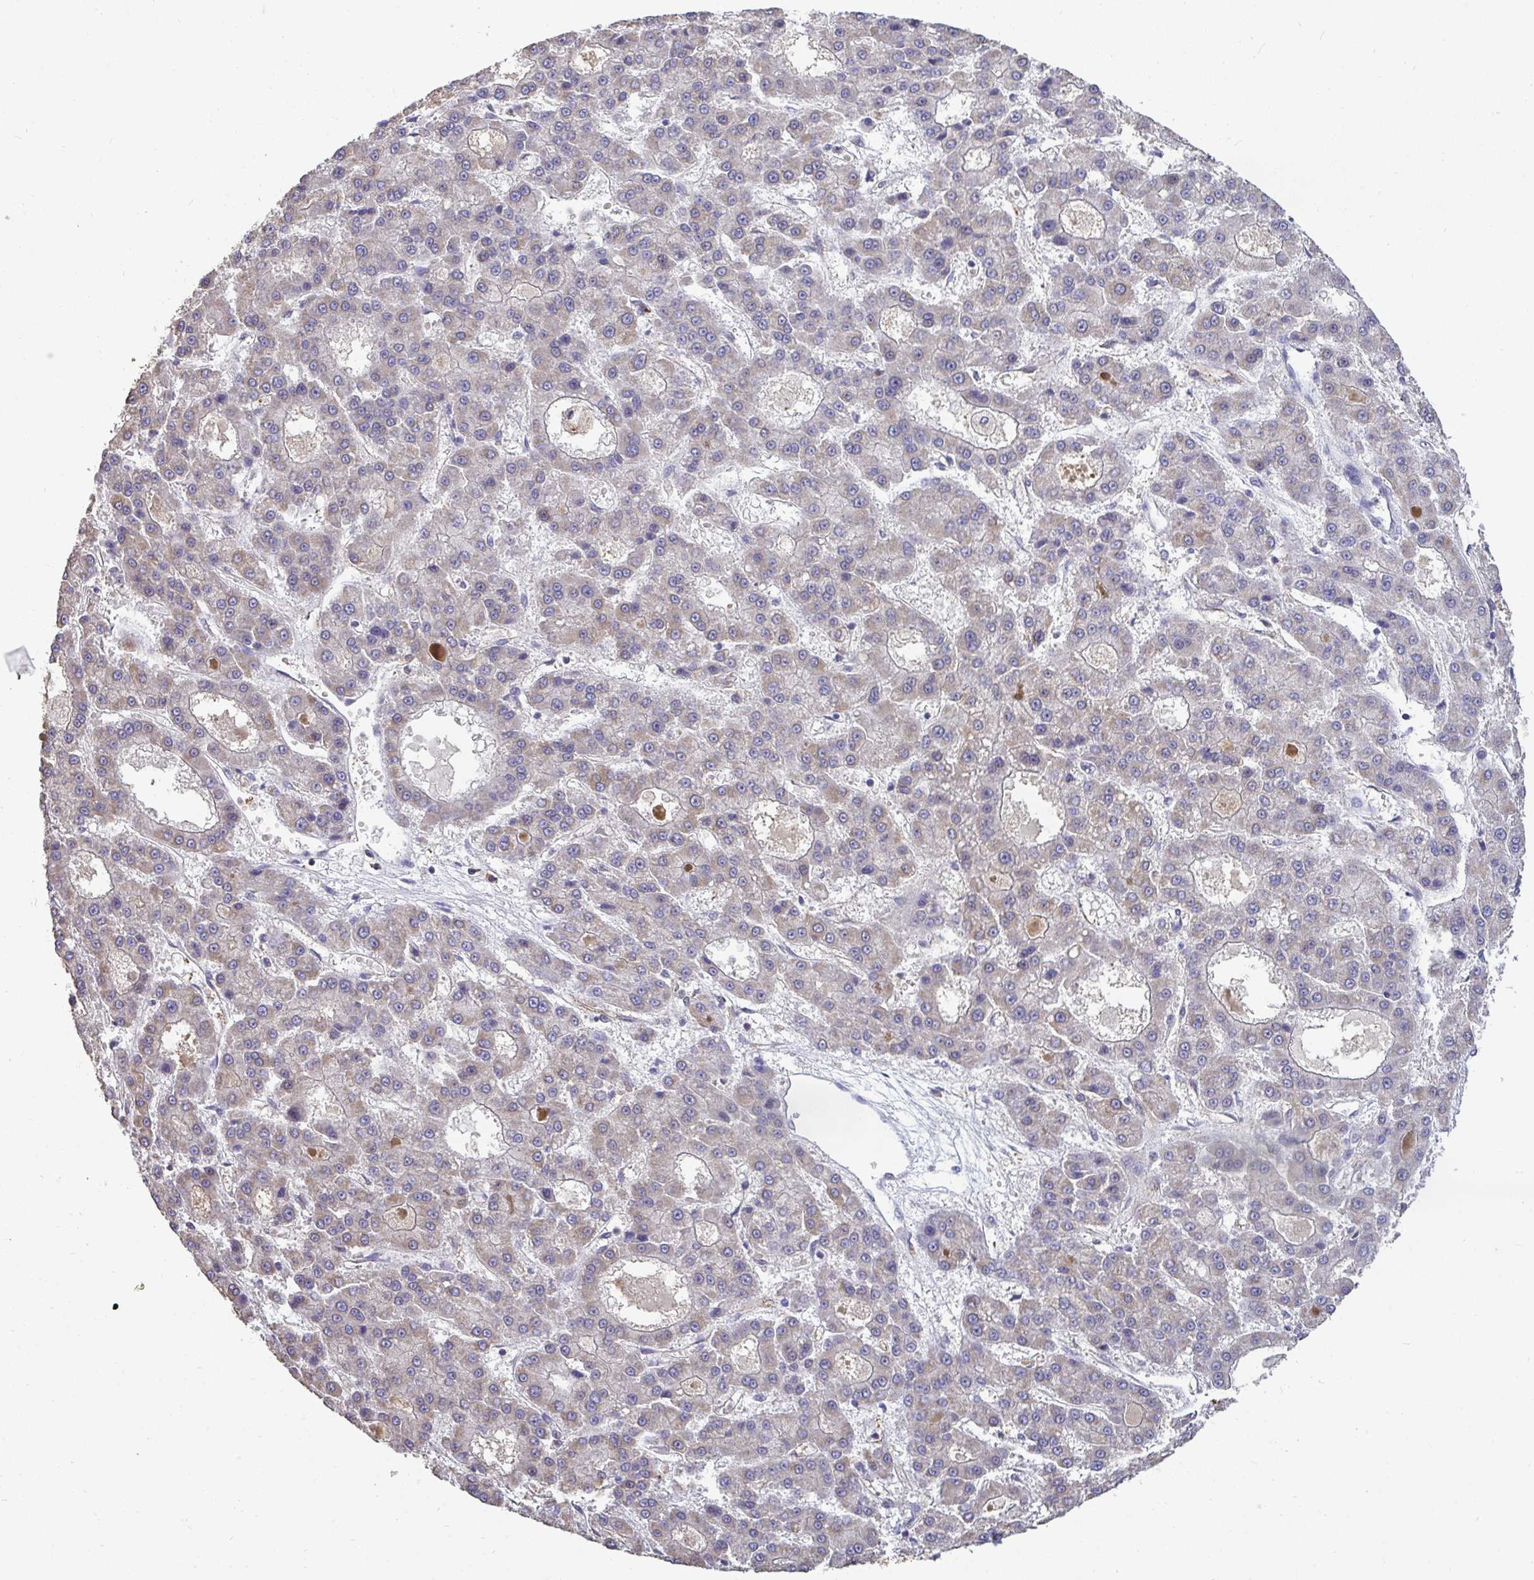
{"staining": {"intensity": "weak", "quantity": "25%-75%", "location": "cytoplasmic/membranous"}, "tissue": "liver cancer", "cell_type": "Tumor cells", "image_type": "cancer", "snomed": [{"axis": "morphology", "description": "Carcinoma, Hepatocellular, NOS"}, {"axis": "topography", "description": "Liver"}], "caption": "Hepatocellular carcinoma (liver) stained for a protein (brown) reveals weak cytoplasmic/membranous positive expression in approximately 25%-75% of tumor cells.", "gene": "SENP3", "patient": {"sex": "male", "age": 70}}